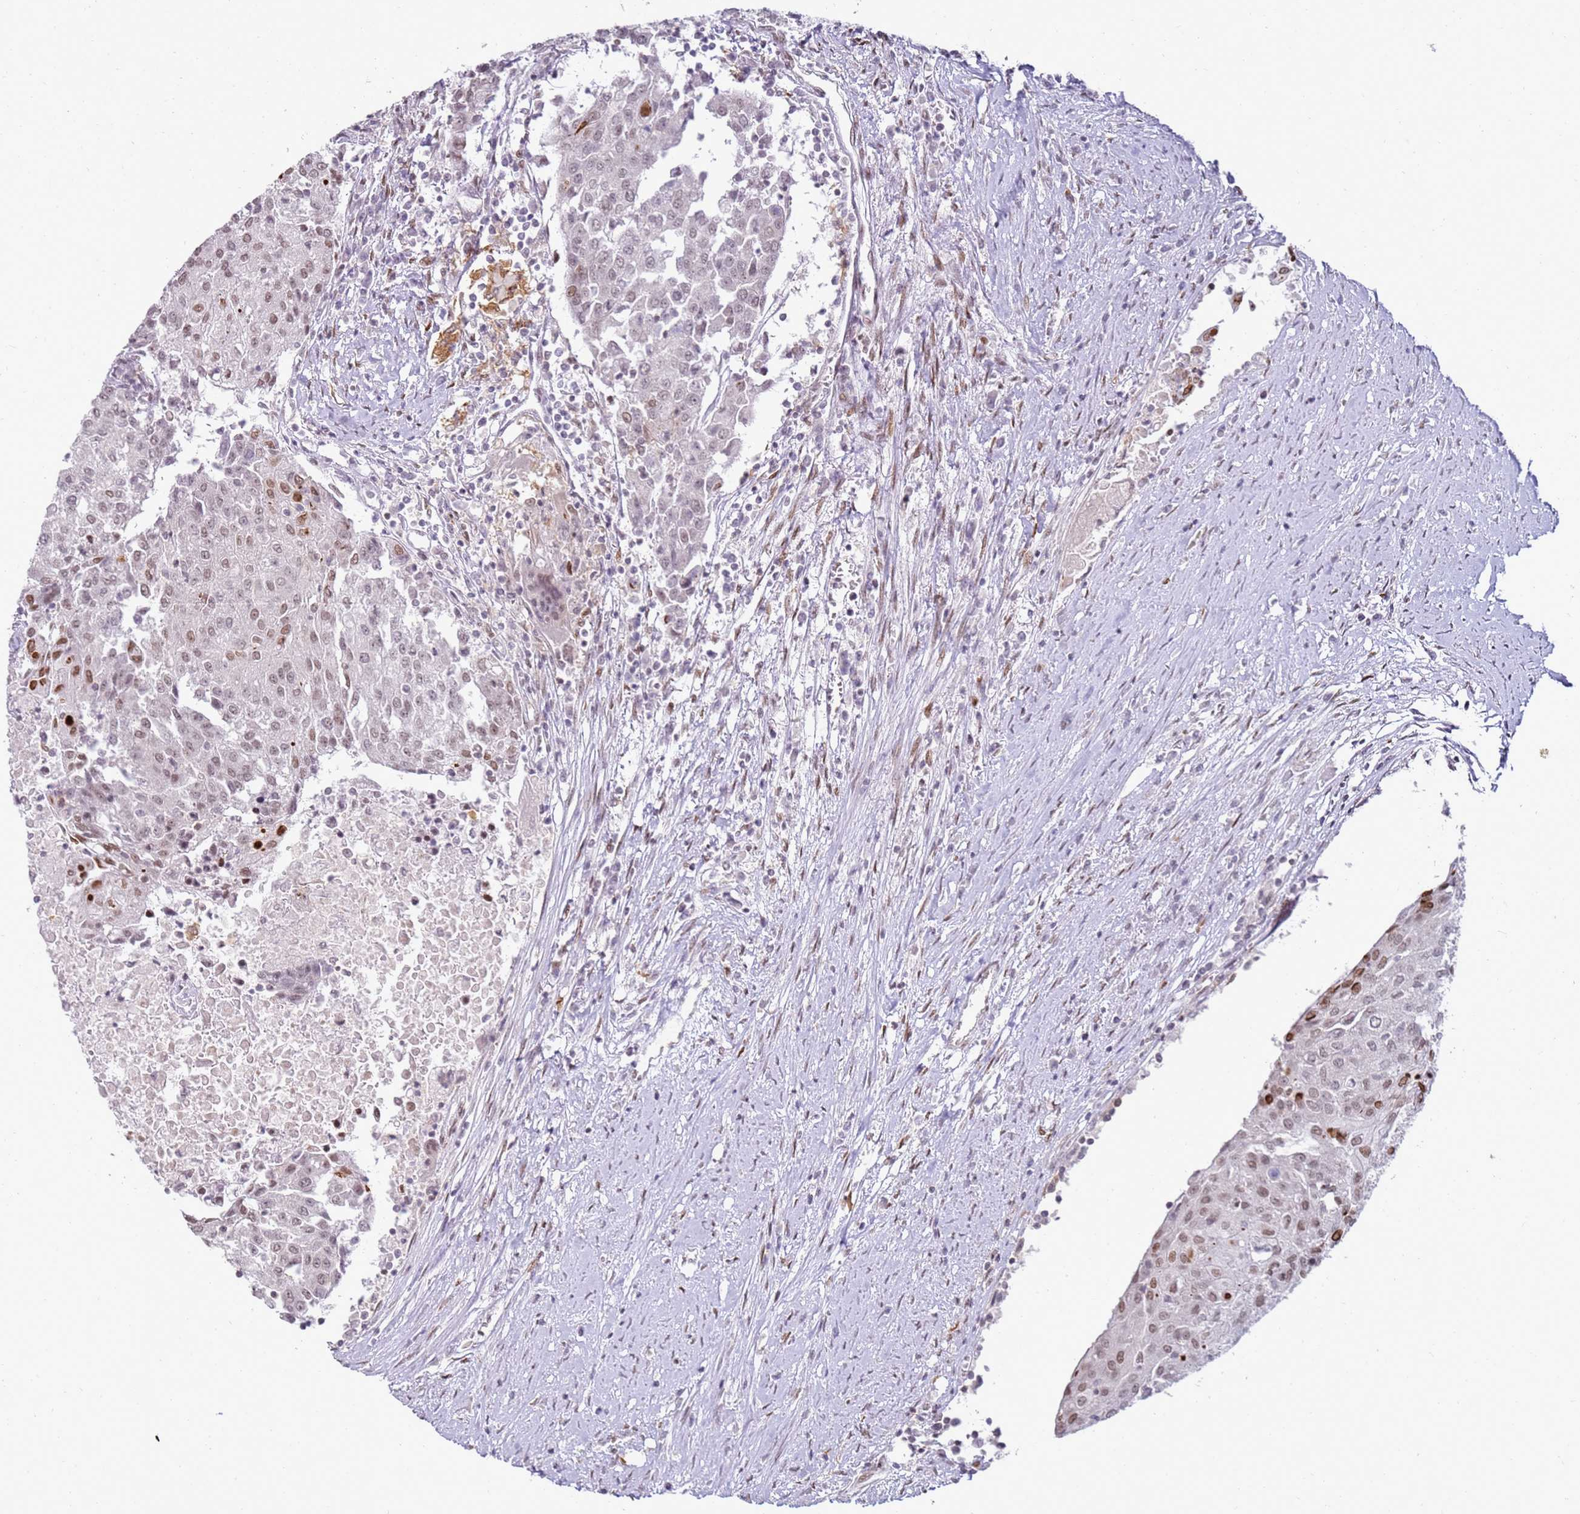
{"staining": {"intensity": "moderate", "quantity": "<25%", "location": "nuclear"}, "tissue": "urothelial cancer", "cell_type": "Tumor cells", "image_type": "cancer", "snomed": [{"axis": "morphology", "description": "Urothelial carcinoma, High grade"}, {"axis": "topography", "description": "Urinary bladder"}], "caption": "Immunohistochemical staining of urothelial cancer reveals moderate nuclear protein staining in about <25% of tumor cells.", "gene": "PHC2", "patient": {"sex": "female", "age": 85}}